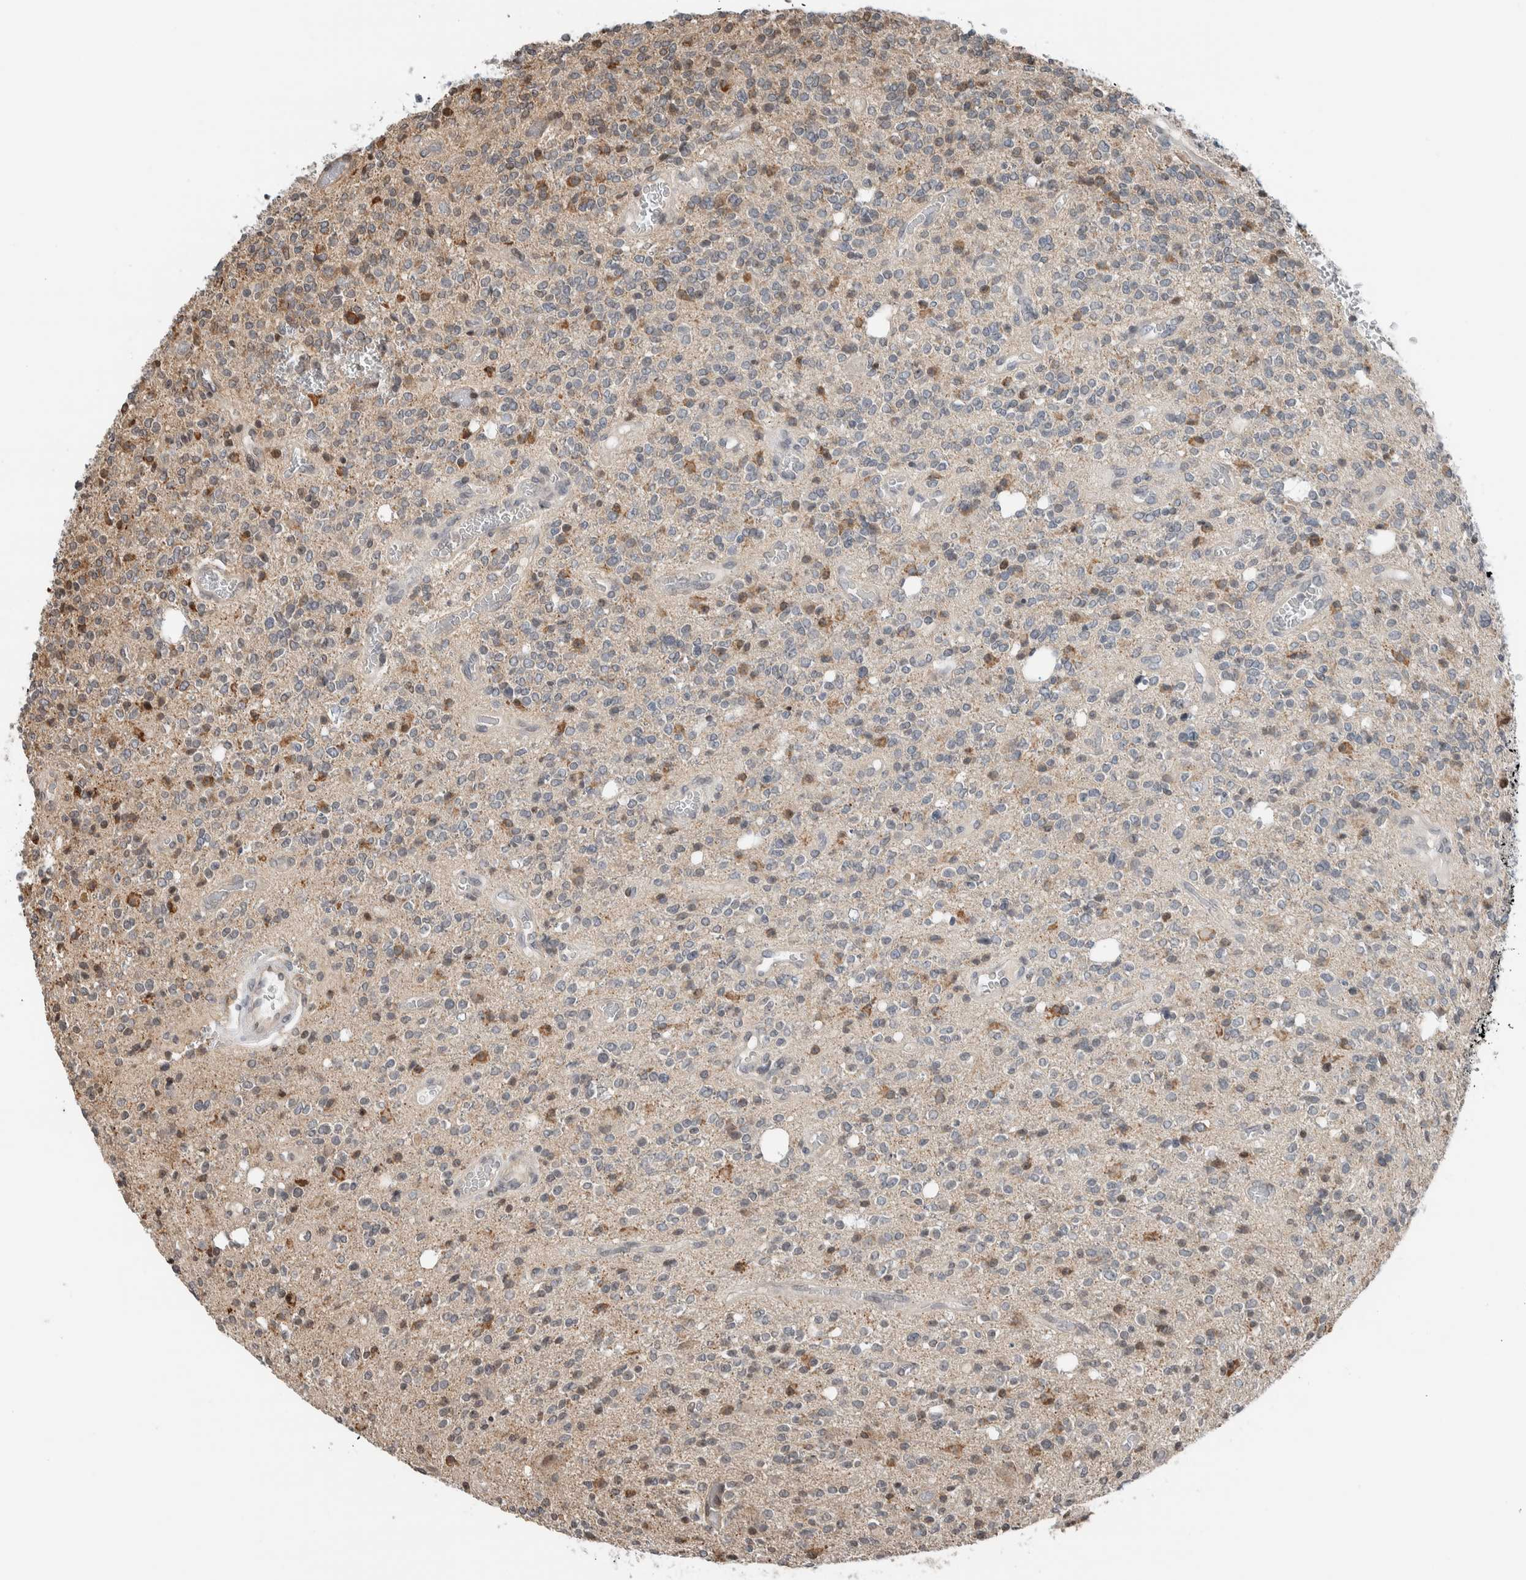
{"staining": {"intensity": "weak", "quantity": "<25%", "location": "cytoplasmic/membranous"}, "tissue": "glioma", "cell_type": "Tumor cells", "image_type": "cancer", "snomed": [{"axis": "morphology", "description": "Glioma, malignant, High grade"}, {"axis": "topography", "description": "Brain"}], "caption": "Immunohistochemistry (IHC) image of neoplastic tissue: human glioma stained with DAB displays no significant protein expression in tumor cells.", "gene": "NPLOC4", "patient": {"sex": "male", "age": 34}}